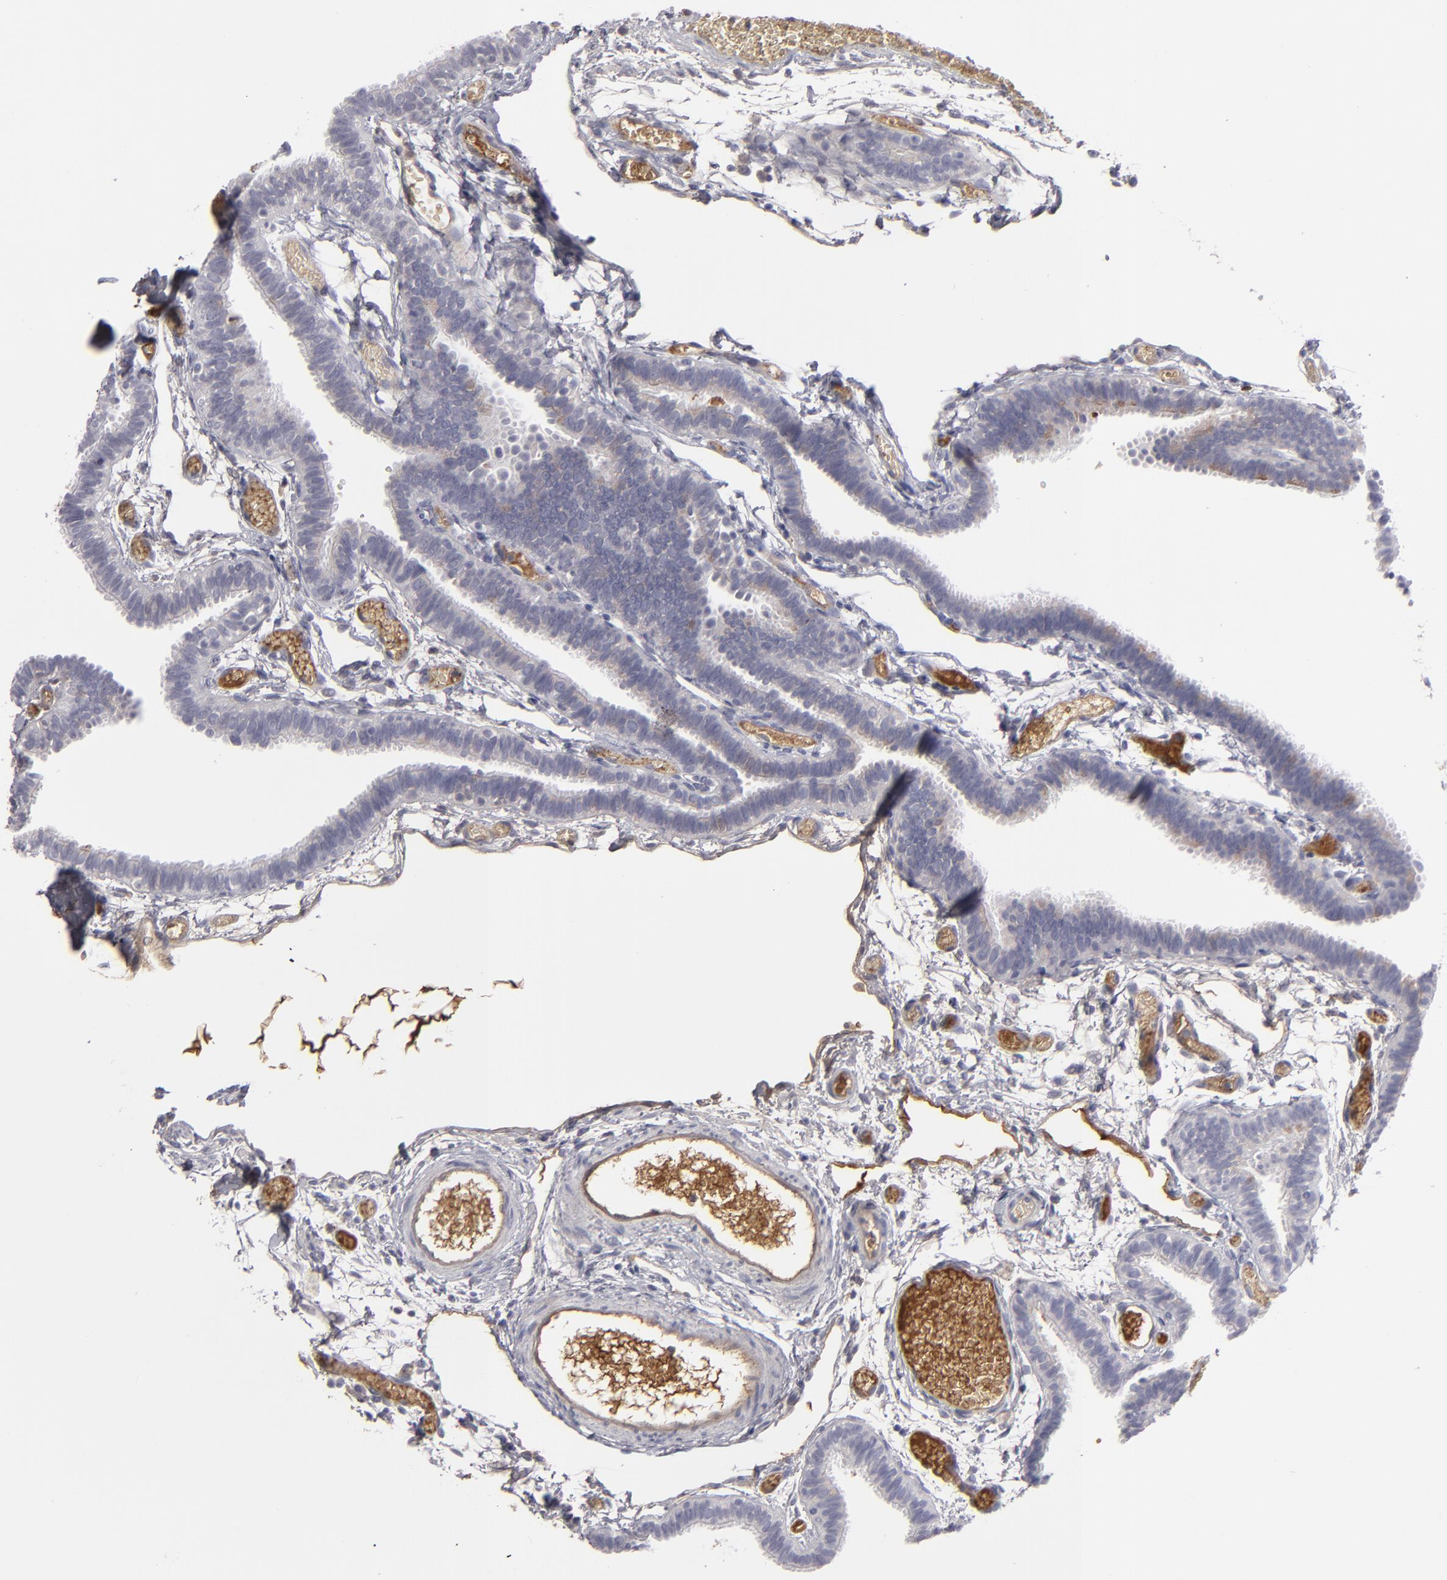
{"staining": {"intensity": "negative", "quantity": "none", "location": "none"}, "tissue": "fallopian tube", "cell_type": "Glandular cells", "image_type": "normal", "snomed": [{"axis": "morphology", "description": "Normal tissue, NOS"}, {"axis": "topography", "description": "Fallopian tube"}], "caption": "Immunohistochemistry of unremarkable fallopian tube displays no staining in glandular cells.", "gene": "LRG1", "patient": {"sex": "female", "age": 29}}